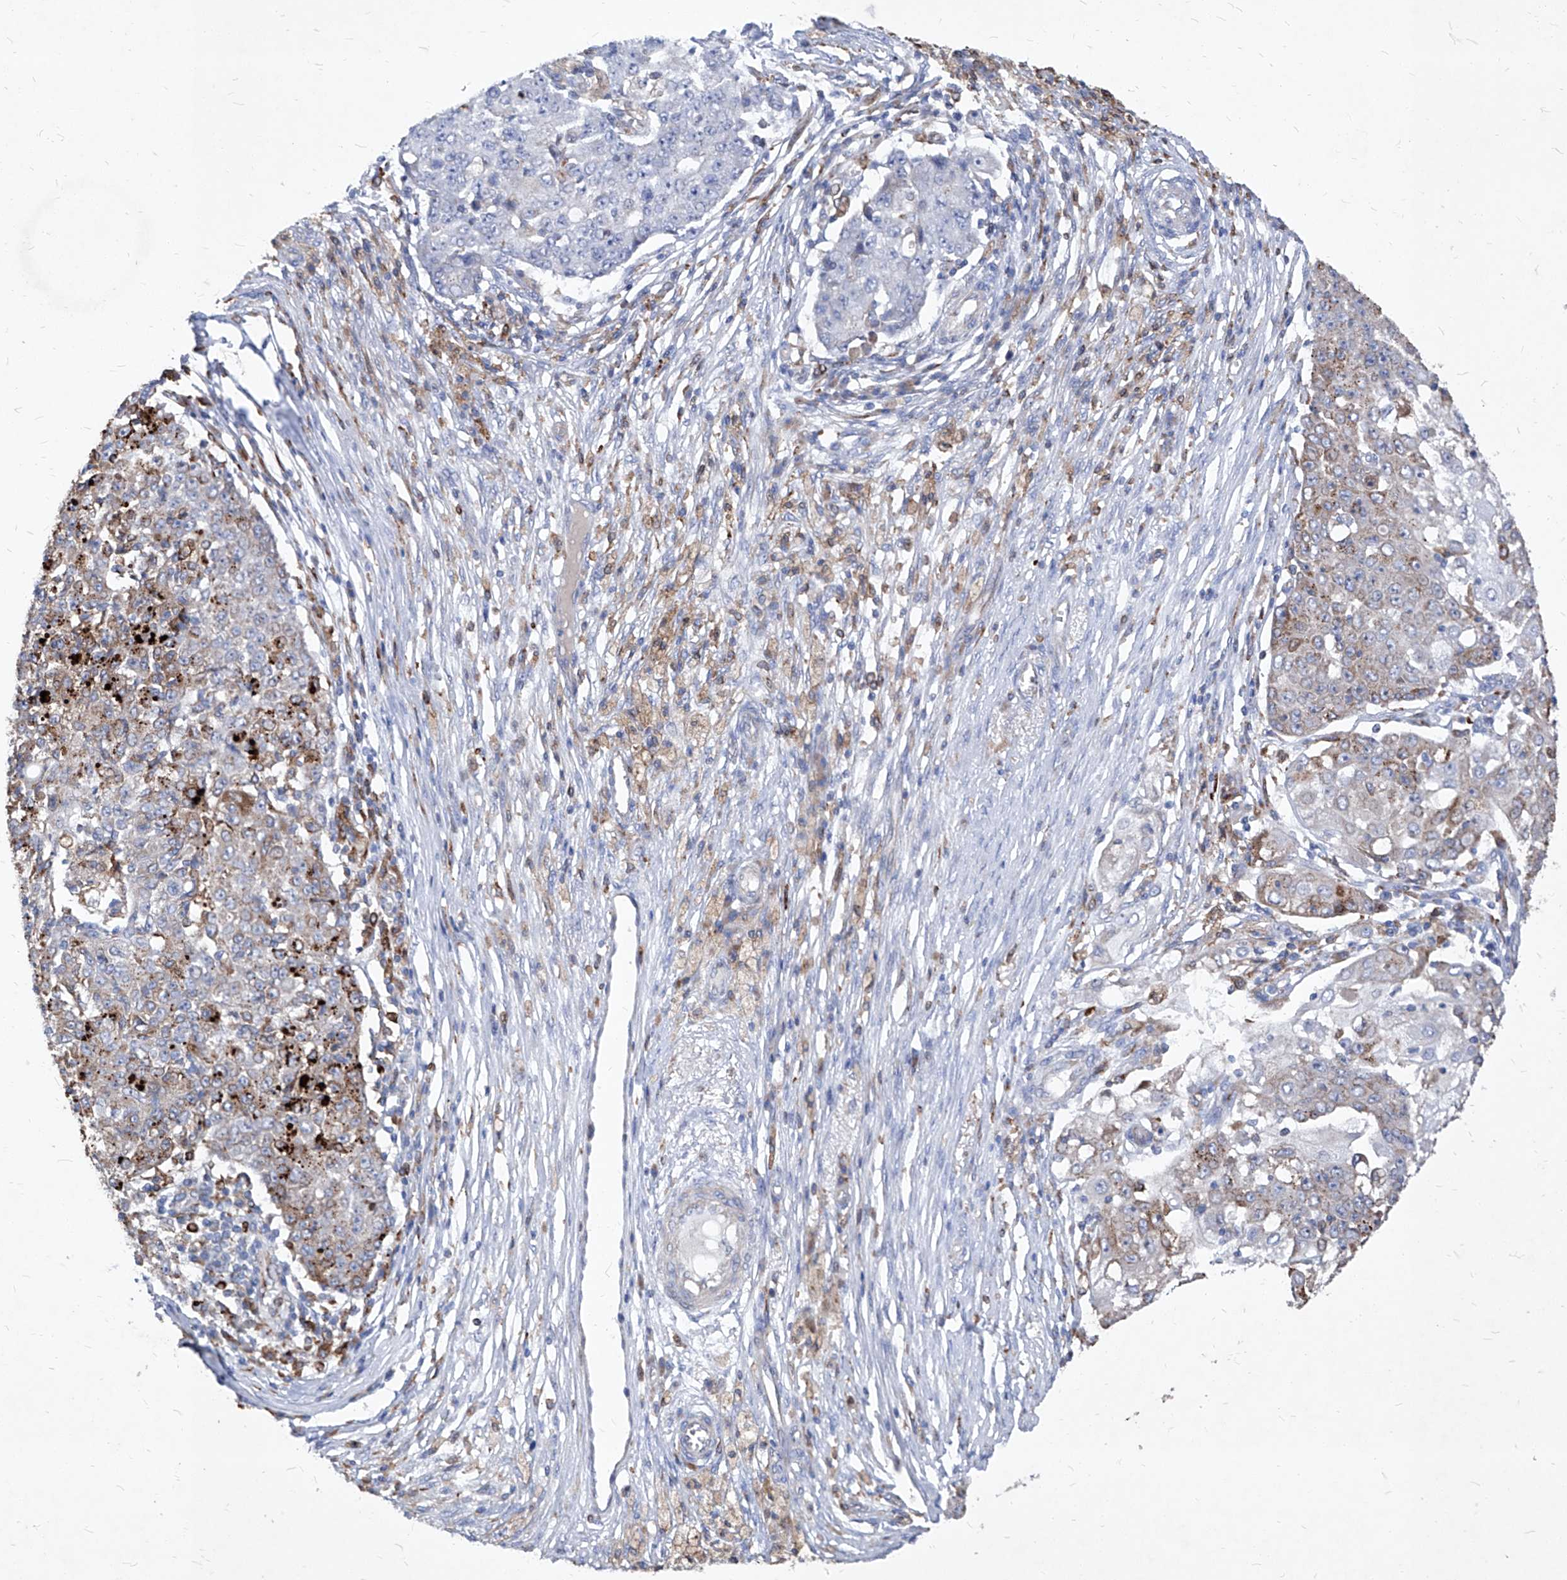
{"staining": {"intensity": "moderate", "quantity": "<25%", "location": "cytoplasmic/membranous"}, "tissue": "ovarian cancer", "cell_type": "Tumor cells", "image_type": "cancer", "snomed": [{"axis": "morphology", "description": "Carcinoma, endometroid"}, {"axis": "topography", "description": "Ovary"}], "caption": "Immunohistochemistry (IHC) micrograph of neoplastic tissue: ovarian cancer stained using immunohistochemistry (IHC) displays low levels of moderate protein expression localized specifically in the cytoplasmic/membranous of tumor cells, appearing as a cytoplasmic/membranous brown color.", "gene": "UBOX5", "patient": {"sex": "female", "age": 42}}